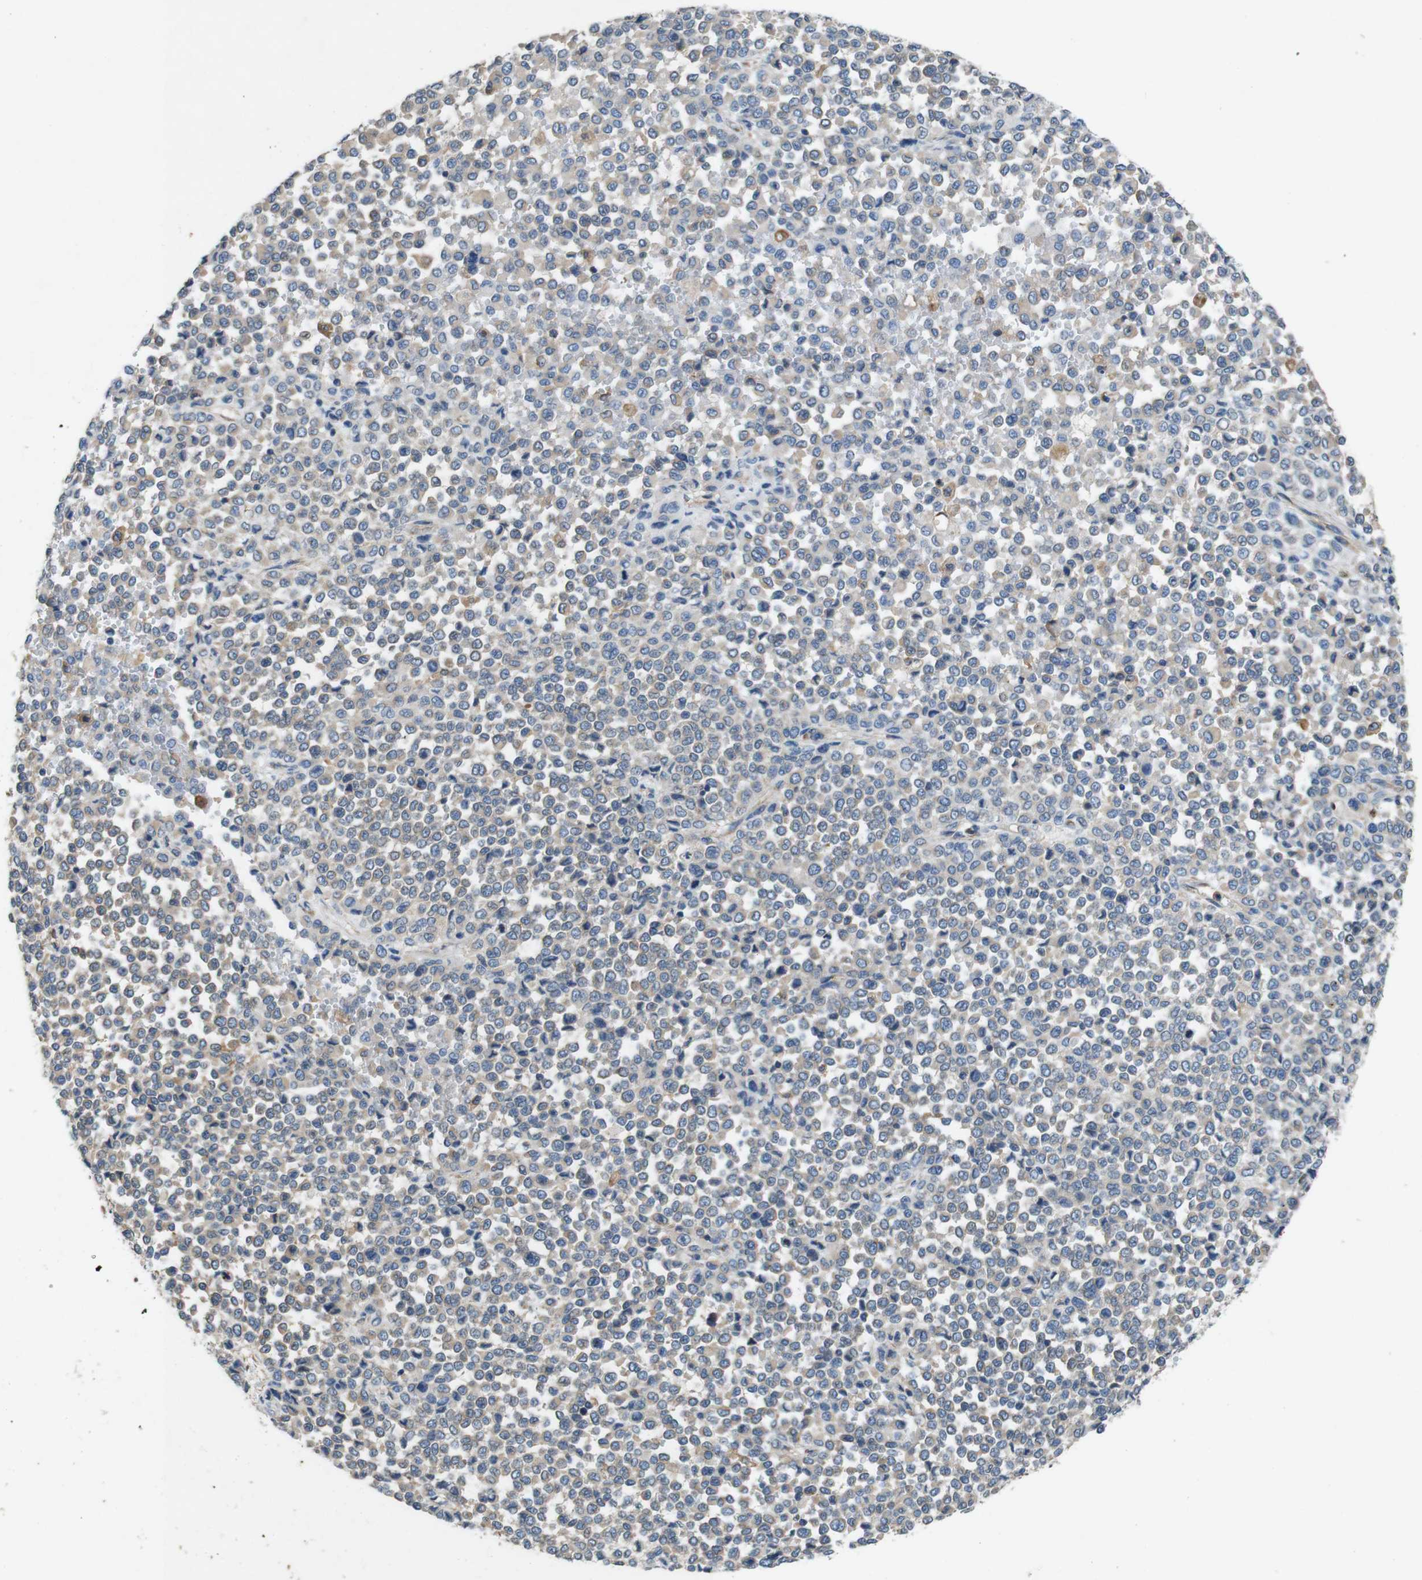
{"staining": {"intensity": "weak", "quantity": "<25%", "location": "cytoplasmic/membranous"}, "tissue": "melanoma", "cell_type": "Tumor cells", "image_type": "cancer", "snomed": [{"axis": "morphology", "description": "Malignant melanoma, Metastatic site"}, {"axis": "topography", "description": "Pancreas"}], "caption": "High magnification brightfield microscopy of melanoma stained with DAB (3,3'-diaminobenzidine) (brown) and counterstained with hematoxylin (blue): tumor cells show no significant expression.", "gene": "DCTN1", "patient": {"sex": "female", "age": 30}}